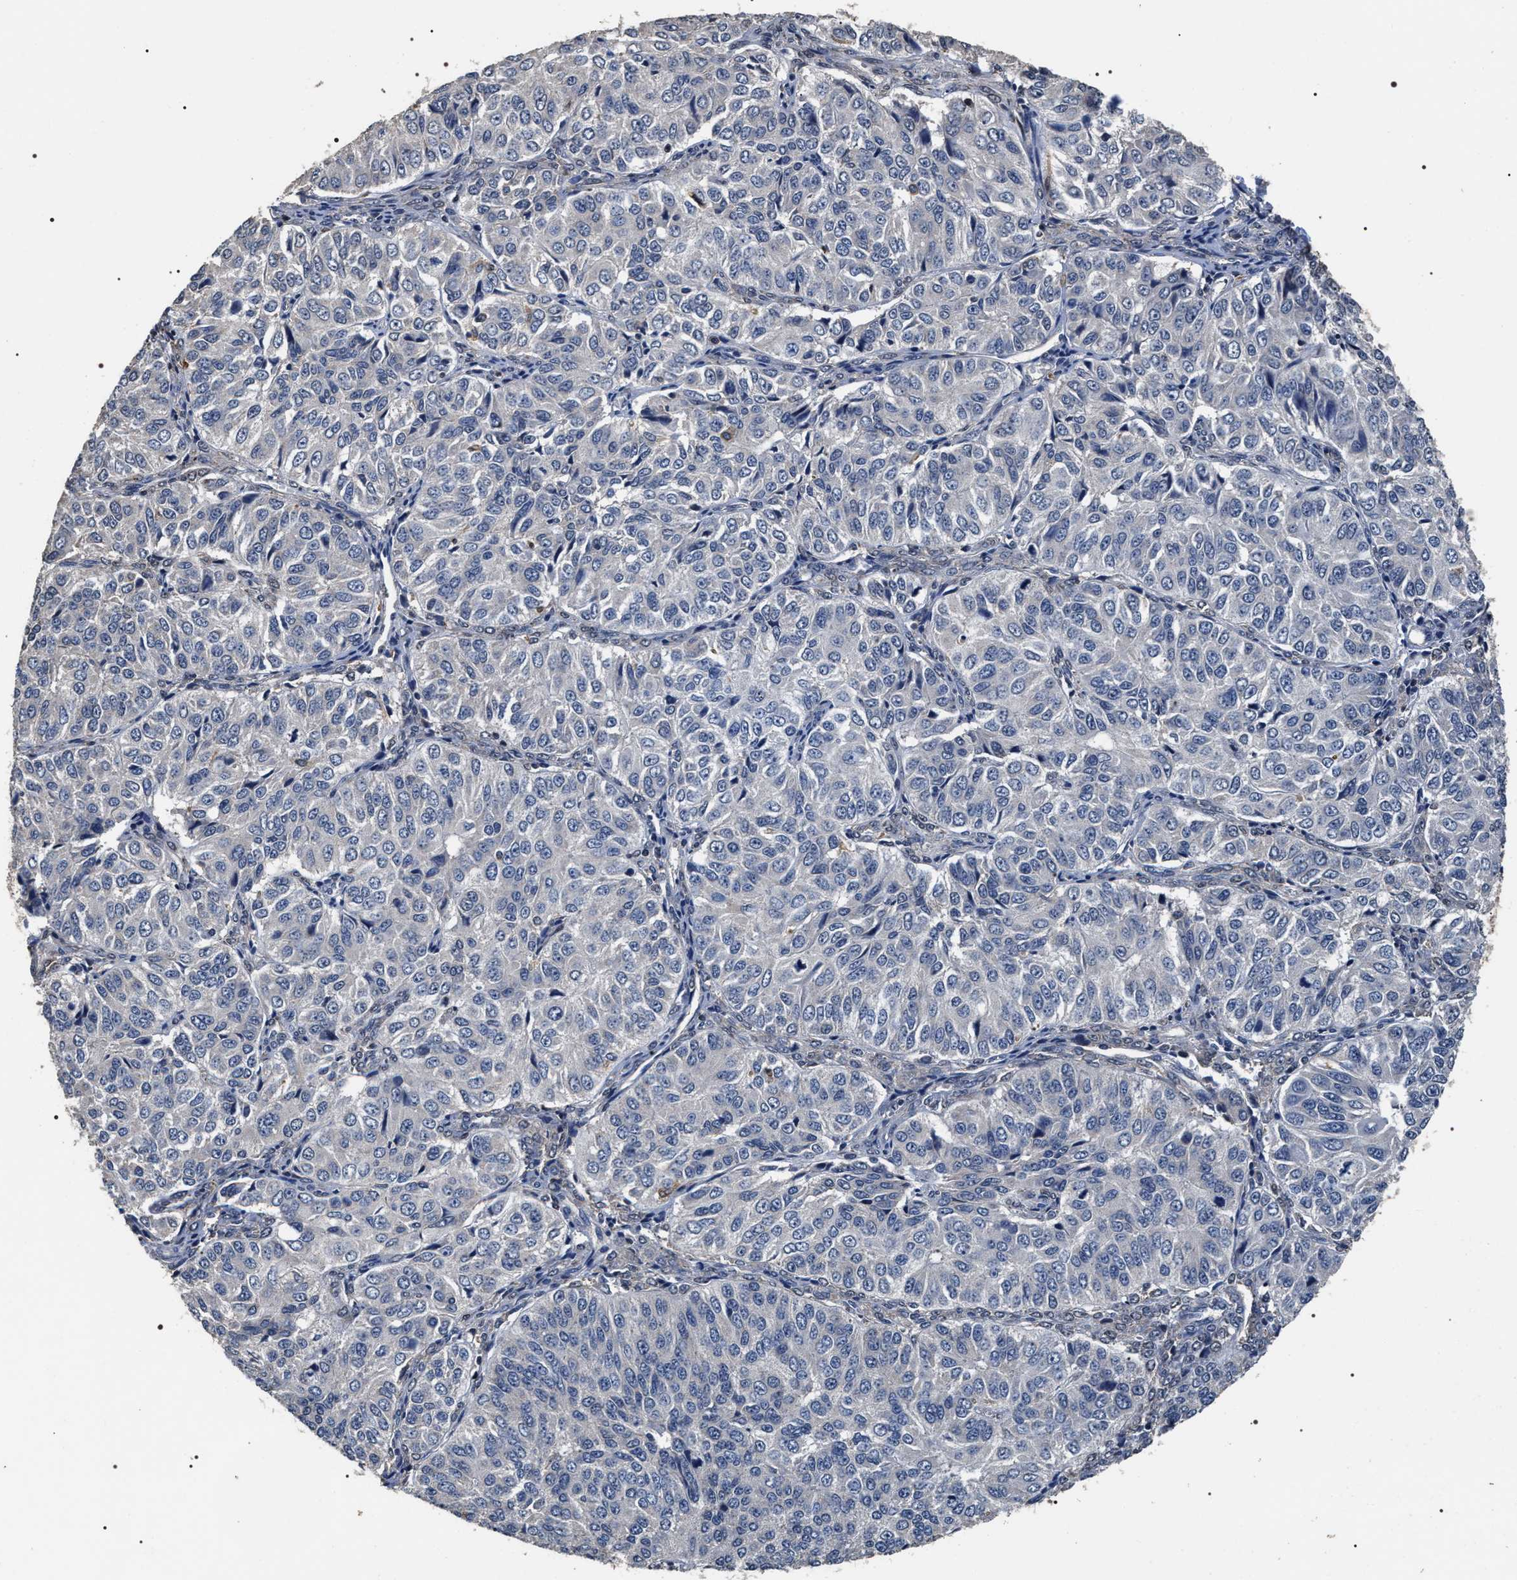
{"staining": {"intensity": "negative", "quantity": "none", "location": "none"}, "tissue": "ovarian cancer", "cell_type": "Tumor cells", "image_type": "cancer", "snomed": [{"axis": "morphology", "description": "Carcinoma, endometroid"}, {"axis": "topography", "description": "Ovary"}], "caption": "Tumor cells are negative for protein expression in human ovarian cancer.", "gene": "UPF3A", "patient": {"sex": "female", "age": 51}}